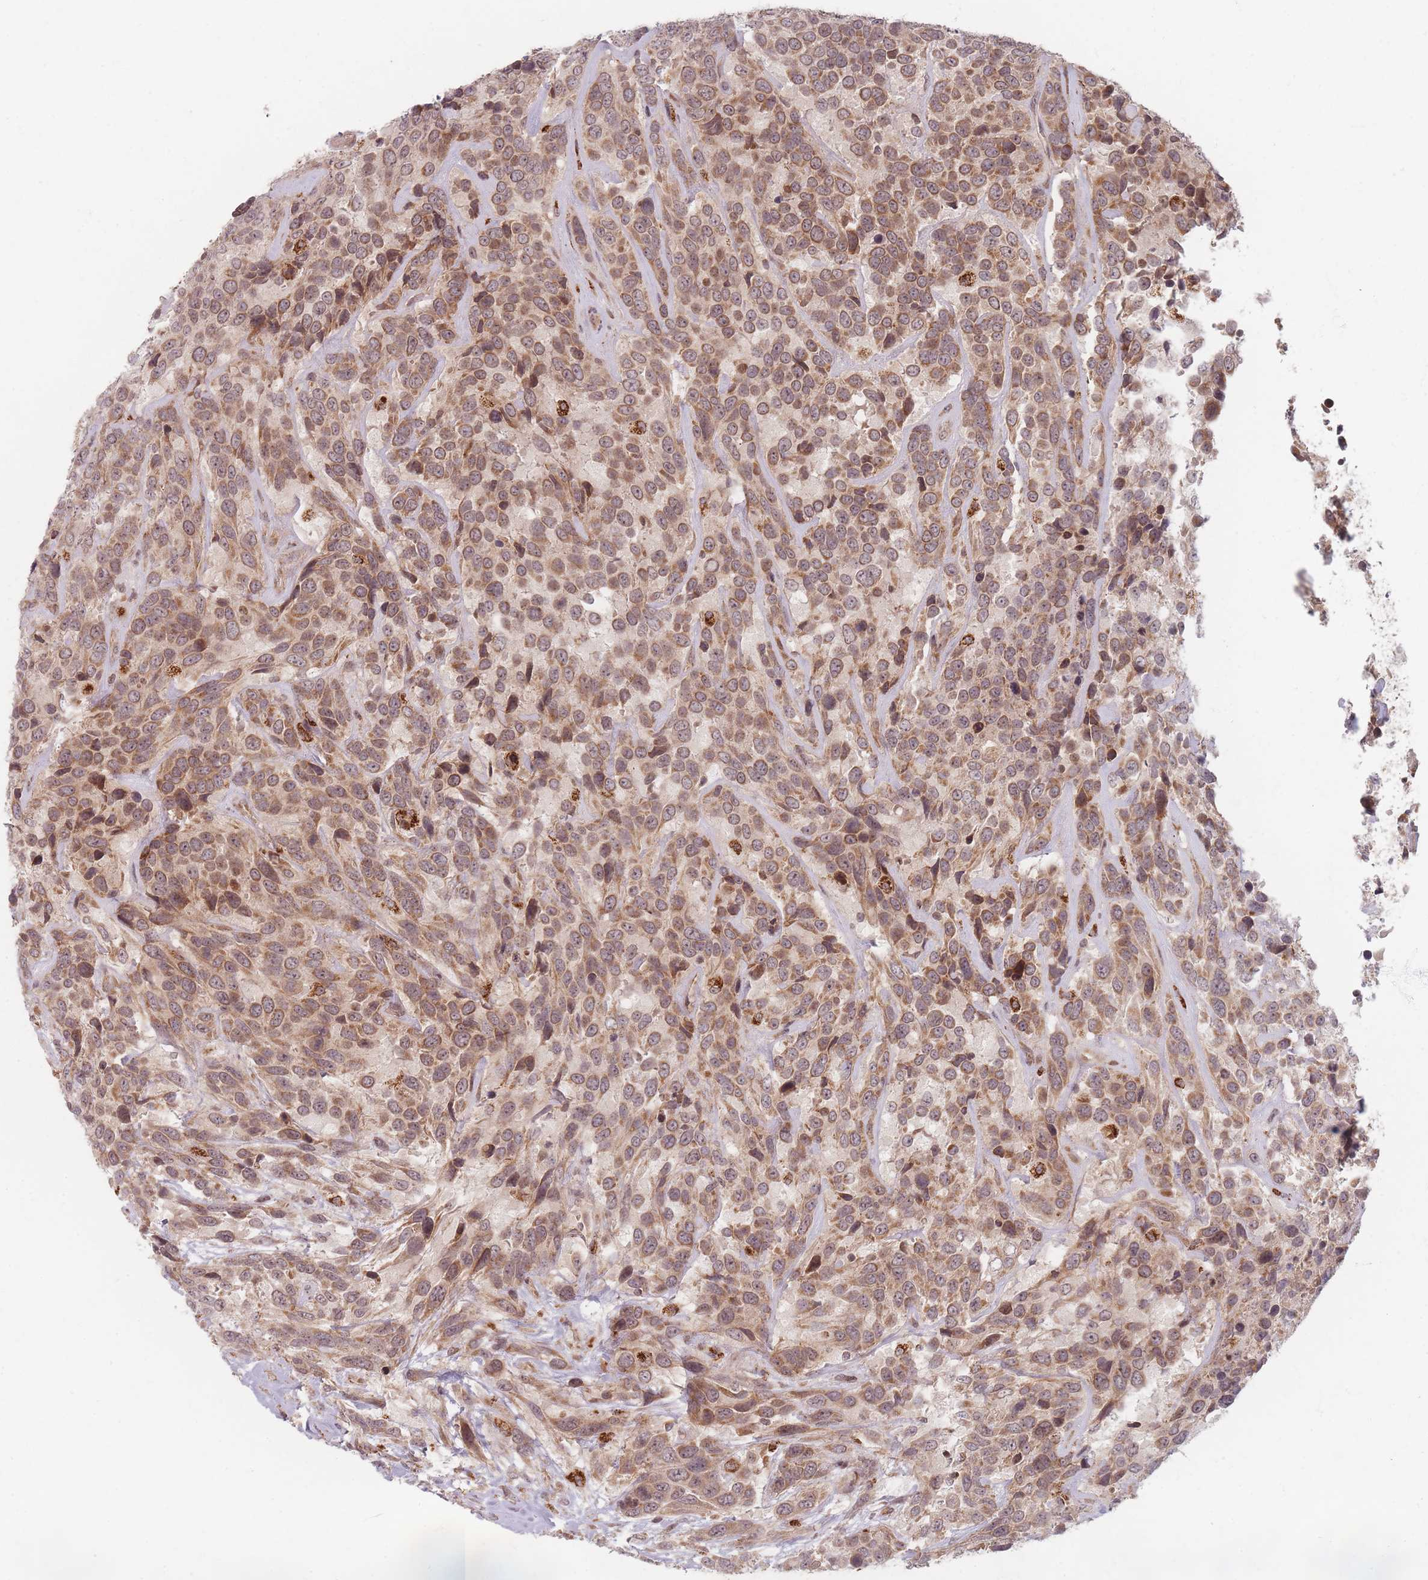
{"staining": {"intensity": "moderate", "quantity": ">75%", "location": "cytoplasmic/membranous"}, "tissue": "urothelial cancer", "cell_type": "Tumor cells", "image_type": "cancer", "snomed": [{"axis": "morphology", "description": "Urothelial carcinoma, High grade"}, {"axis": "topography", "description": "Urinary bladder"}], "caption": "Protein positivity by immunohistochemistry (IHC) shows moderate cytoplasmic/membranous expression in approximately >75% of tumor cells in urothelial cancer.", "gene": "RADX", "patient": {"sex": "female", "age": 70}}